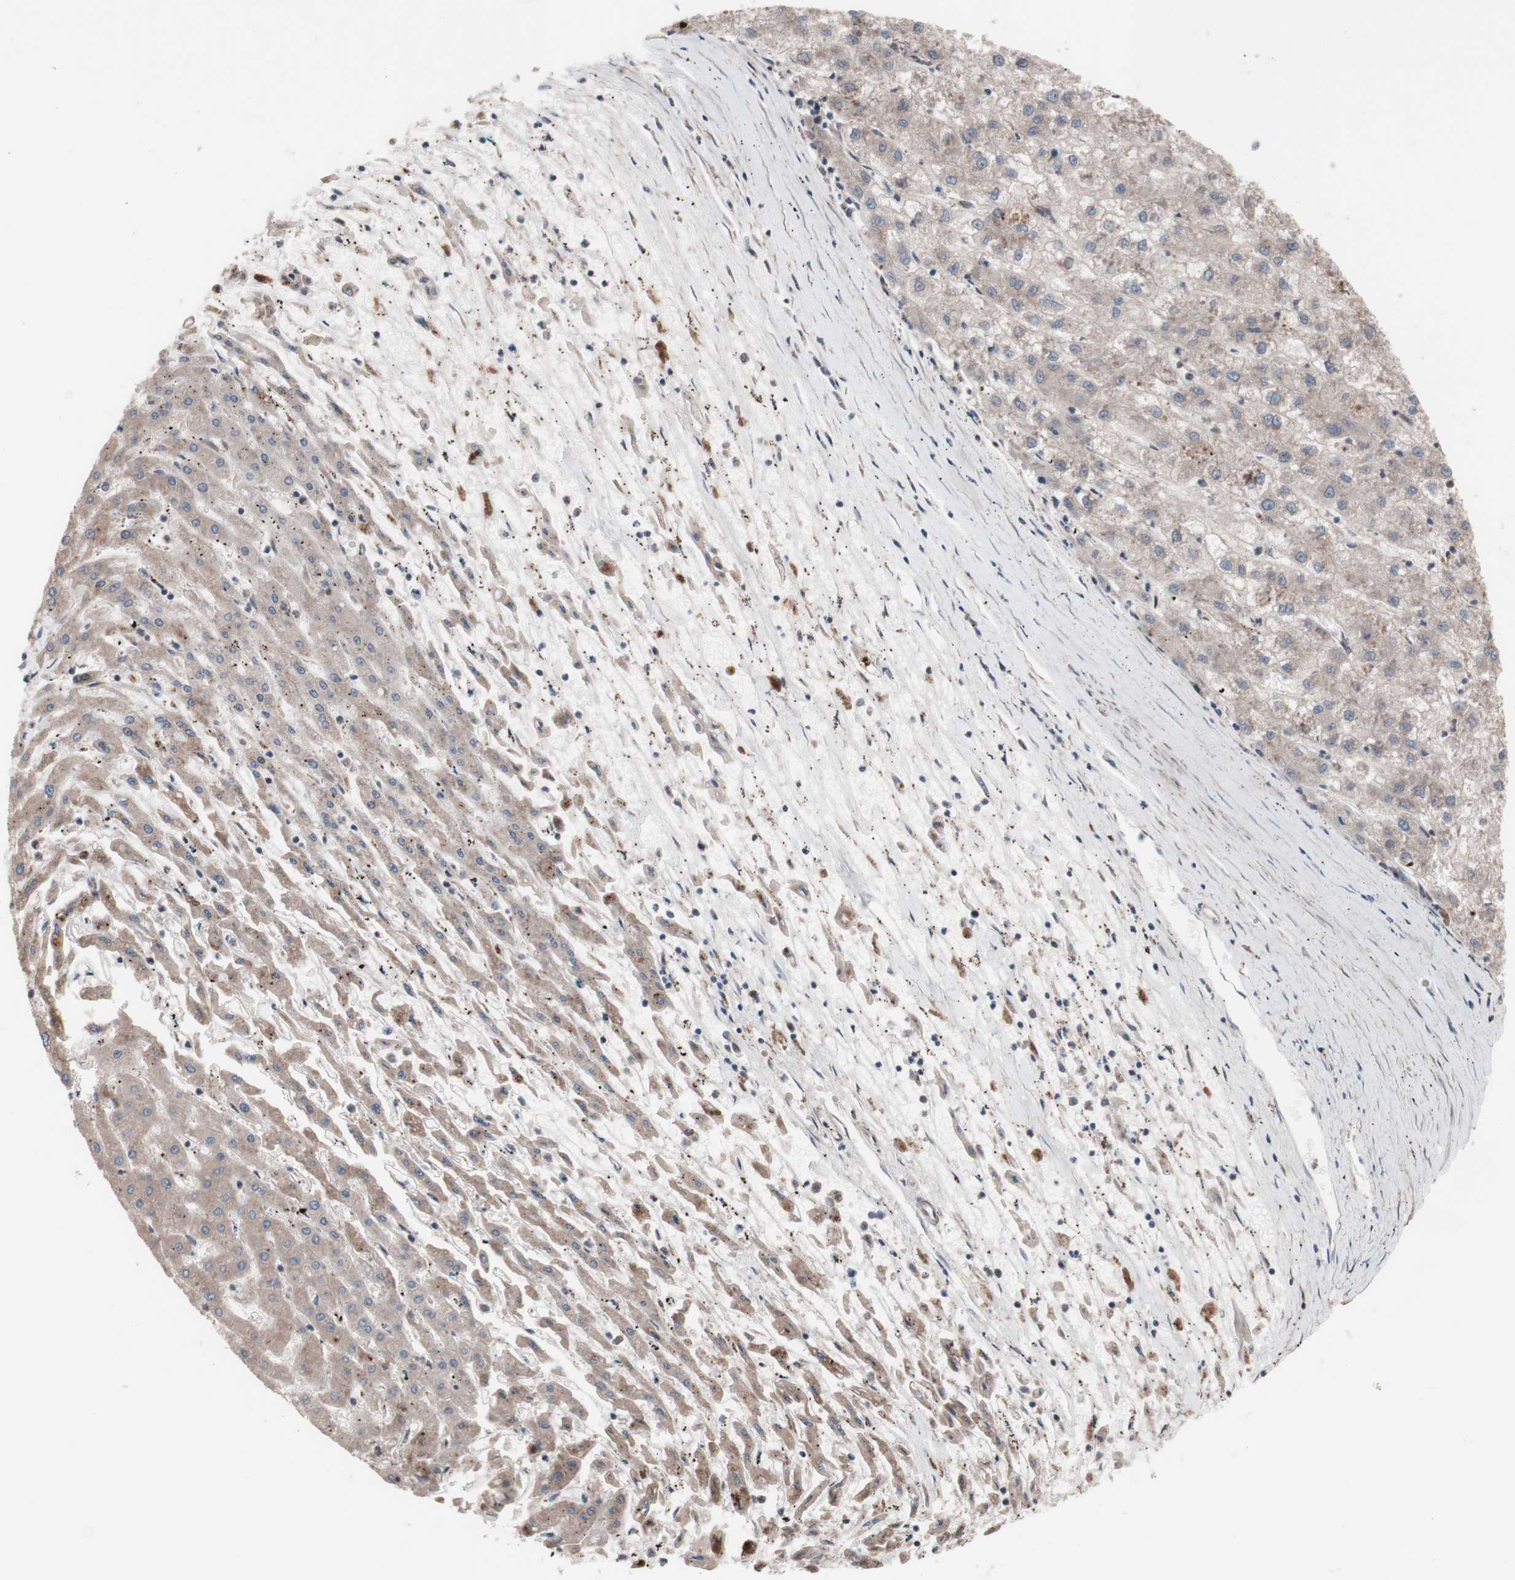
{"staining": {"intensity": "weak", "quantity": ">75%", "location": "cytoplasmic/membranous"}, "tissue": "liver cancer", "cell_type": "Tumor cells", "image_type": "cancer", "snomed": [{"axis": "morphology", "description": "Carcinoma, Hepatocellular, NOS"}, {"axis": "topography", "description": "Liver"}], "caption": "An image of human hepatocellular carcinoma (liver) stained for a protein demonstrates weak cytoplasmic/membranous brown staining in tumor cells.", "gene": "COPB1", "patient": {"sex": "male", "age": 72}}